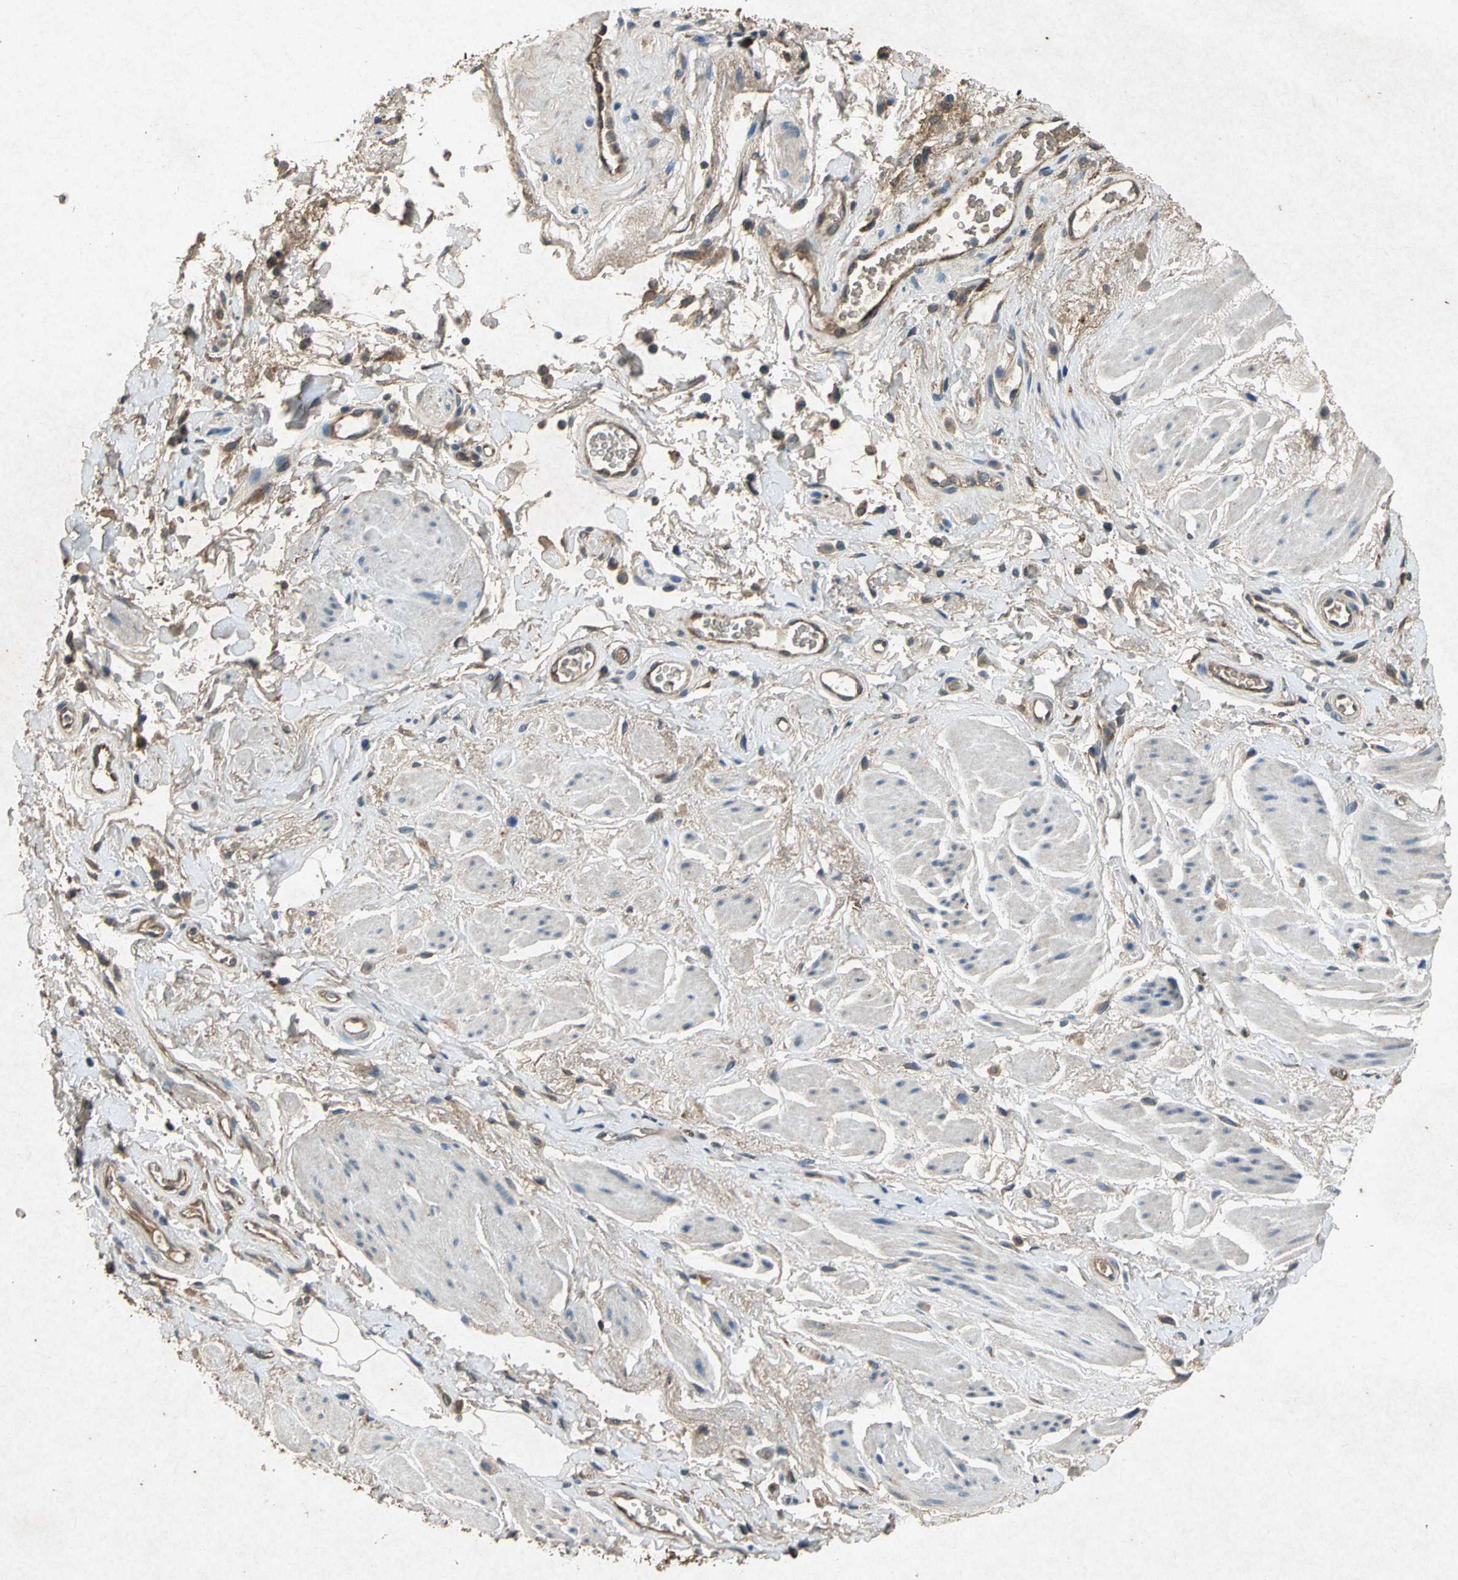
{"staining": {"intensity": "weak", "quantity": "25%-75%", "location": "cytoplasmic/membranous"}, "tissue": "adipose tissue", "cell_type": "Adipocytes", "image_type": "normal", "snomed": [{"axis": "morphology", "description": "Normal tissue, NOS"}, {"axis": "topography", "description": "Soft tissue"}, {"axis": "topography", "description": "Peripheral nerve tissue"}], "caption": "Brown immunohistochemical staining in benign human adipose tissue reveals weak cytoplasmic/membranous positivity in about 25%-75% of adipocytes.", "gene": "HSP90AB1", "patient": {"sex": "female", "age": 71}}